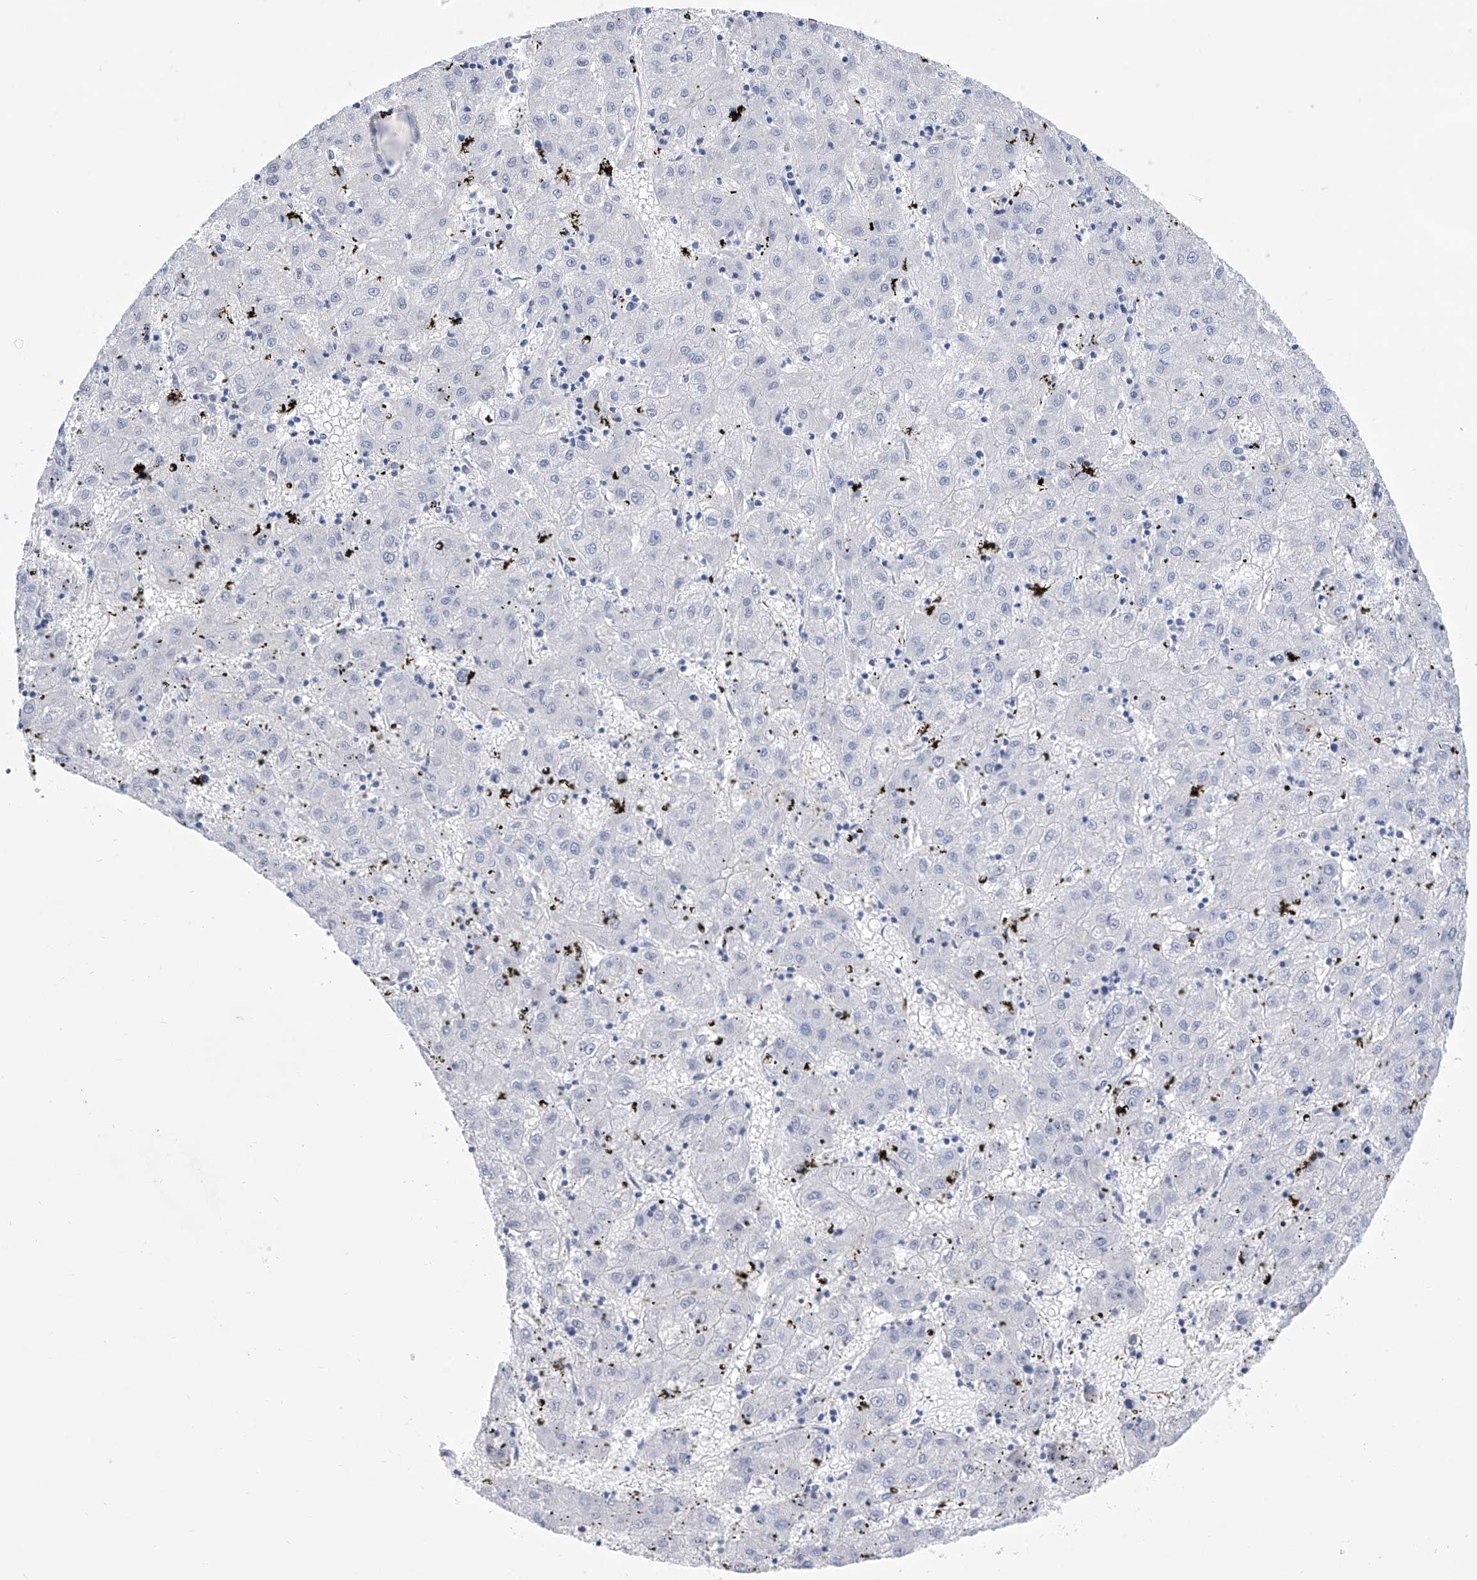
{"staining": {"intensity": "negative", "quantity": "none", "location": "none"}, "tissue": "liver cancer", "cell_type": "Tumor cells", "image_type": "cancer", "snomed": [{"axis": "morphology", "description": "Carcinoma, Hepatocellular, NOS"}, {"axis": "topography", "description": "Liver"}], "caption": "IHC histopathology image of neoplastic tissue: liver cancer stained with DAB (3,3'-diaminobenzidine) reveals no significant protein positivity in tumor cells.", "gene": "PHF20", "patient": {"sex": "male", "age": 72}}